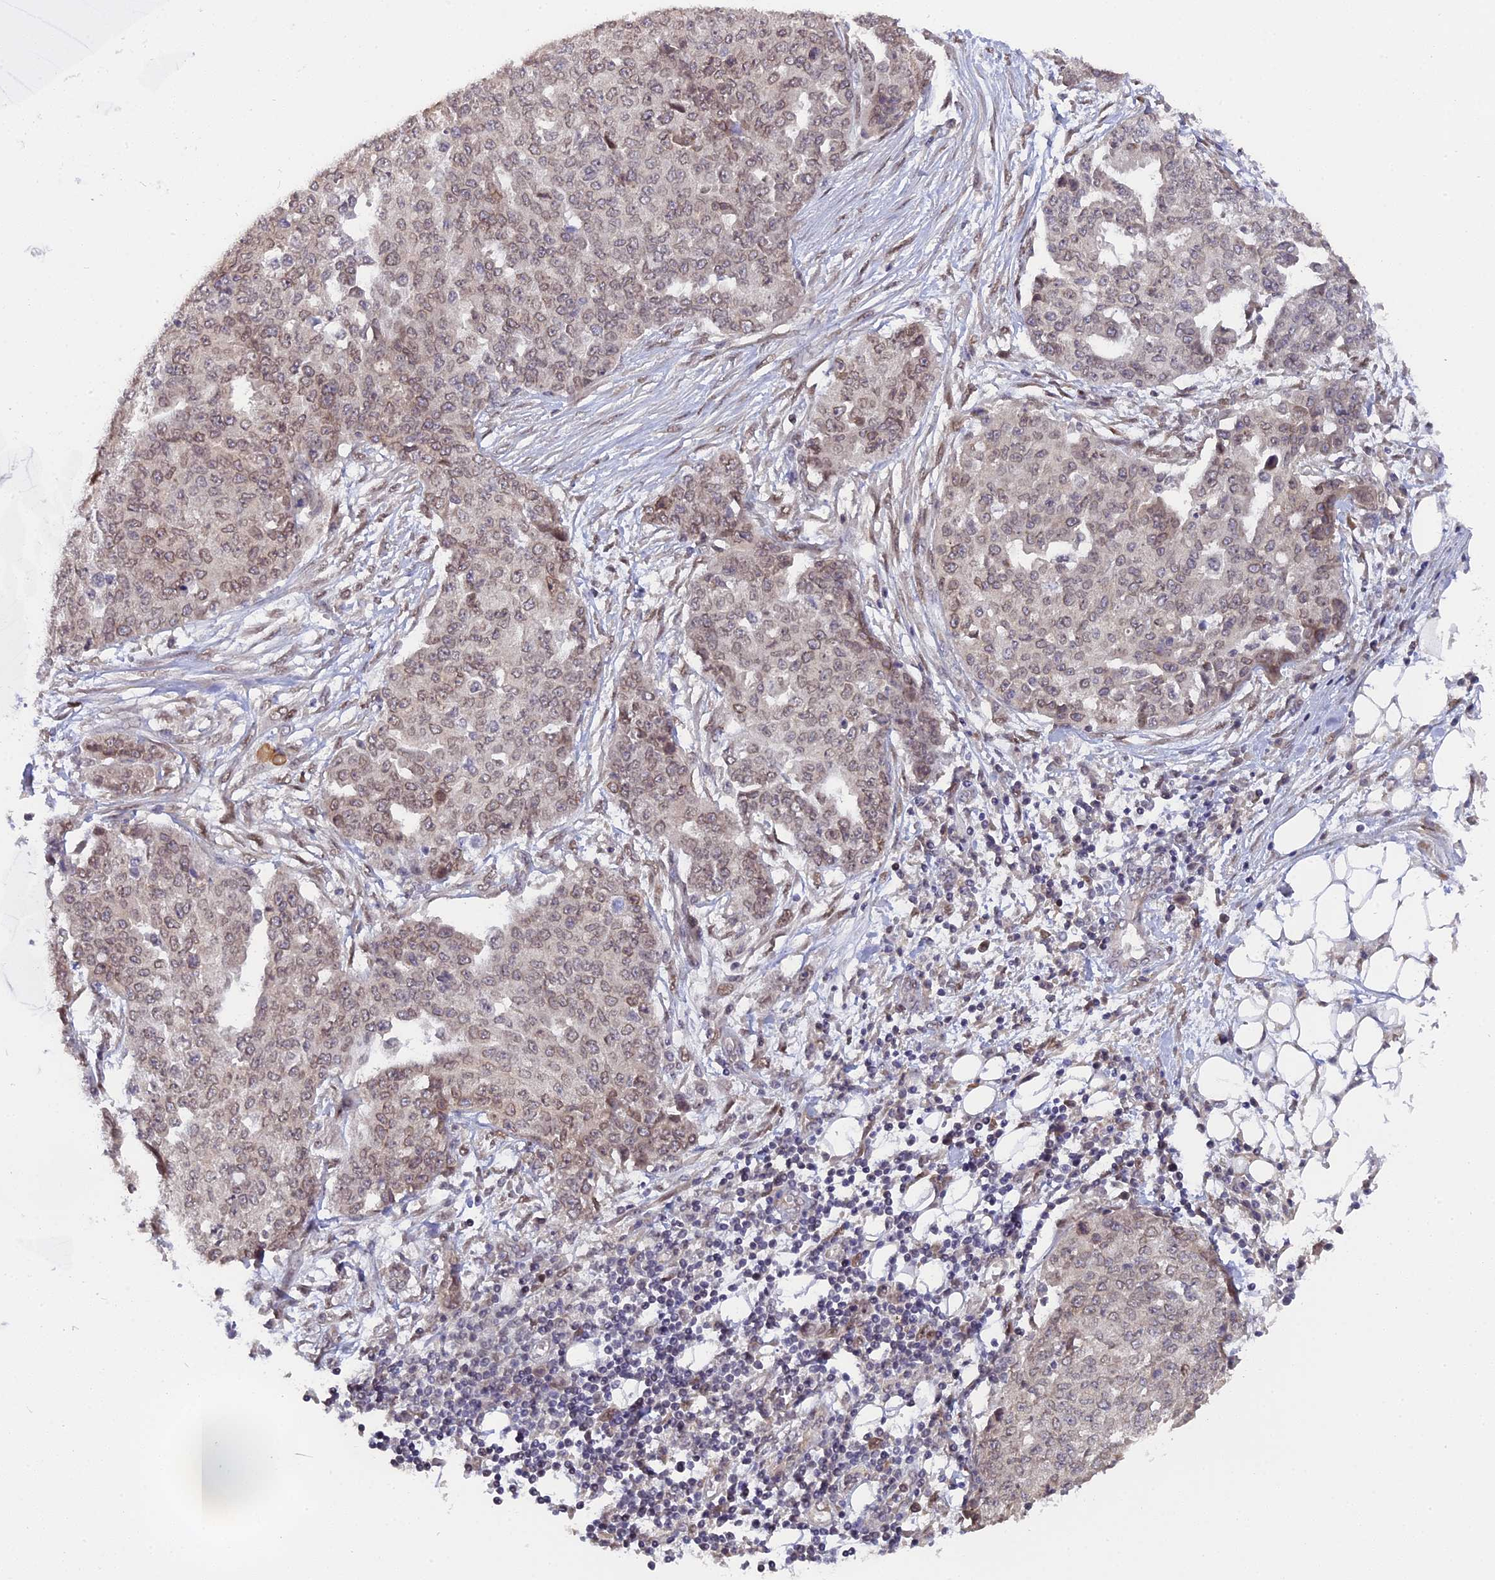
{"staining": {"intensity": "weak", "quantity": ">75%", "location": "nuclear"}, "tissue": "ovarian cancer", "cell_type": "Tumor cells", "image_type": "cancer", "snomed": [{"axis": "morphology", "description": "Cystadenocarcinoma, serous, NOS"}, {"axis": "topography", "description": "Soft tissue"}, {"axis": "topography", "description": "Ovary"}], "caption": "The image demonstrates immunohistochemical staining of serous cystadenocarcinoma (ovarian). There is weak nuclear positivity is identified in approximately >75% of tumor cells.", "gene": "PYGO1", "patient": {"sex": "female", "age": 57}}